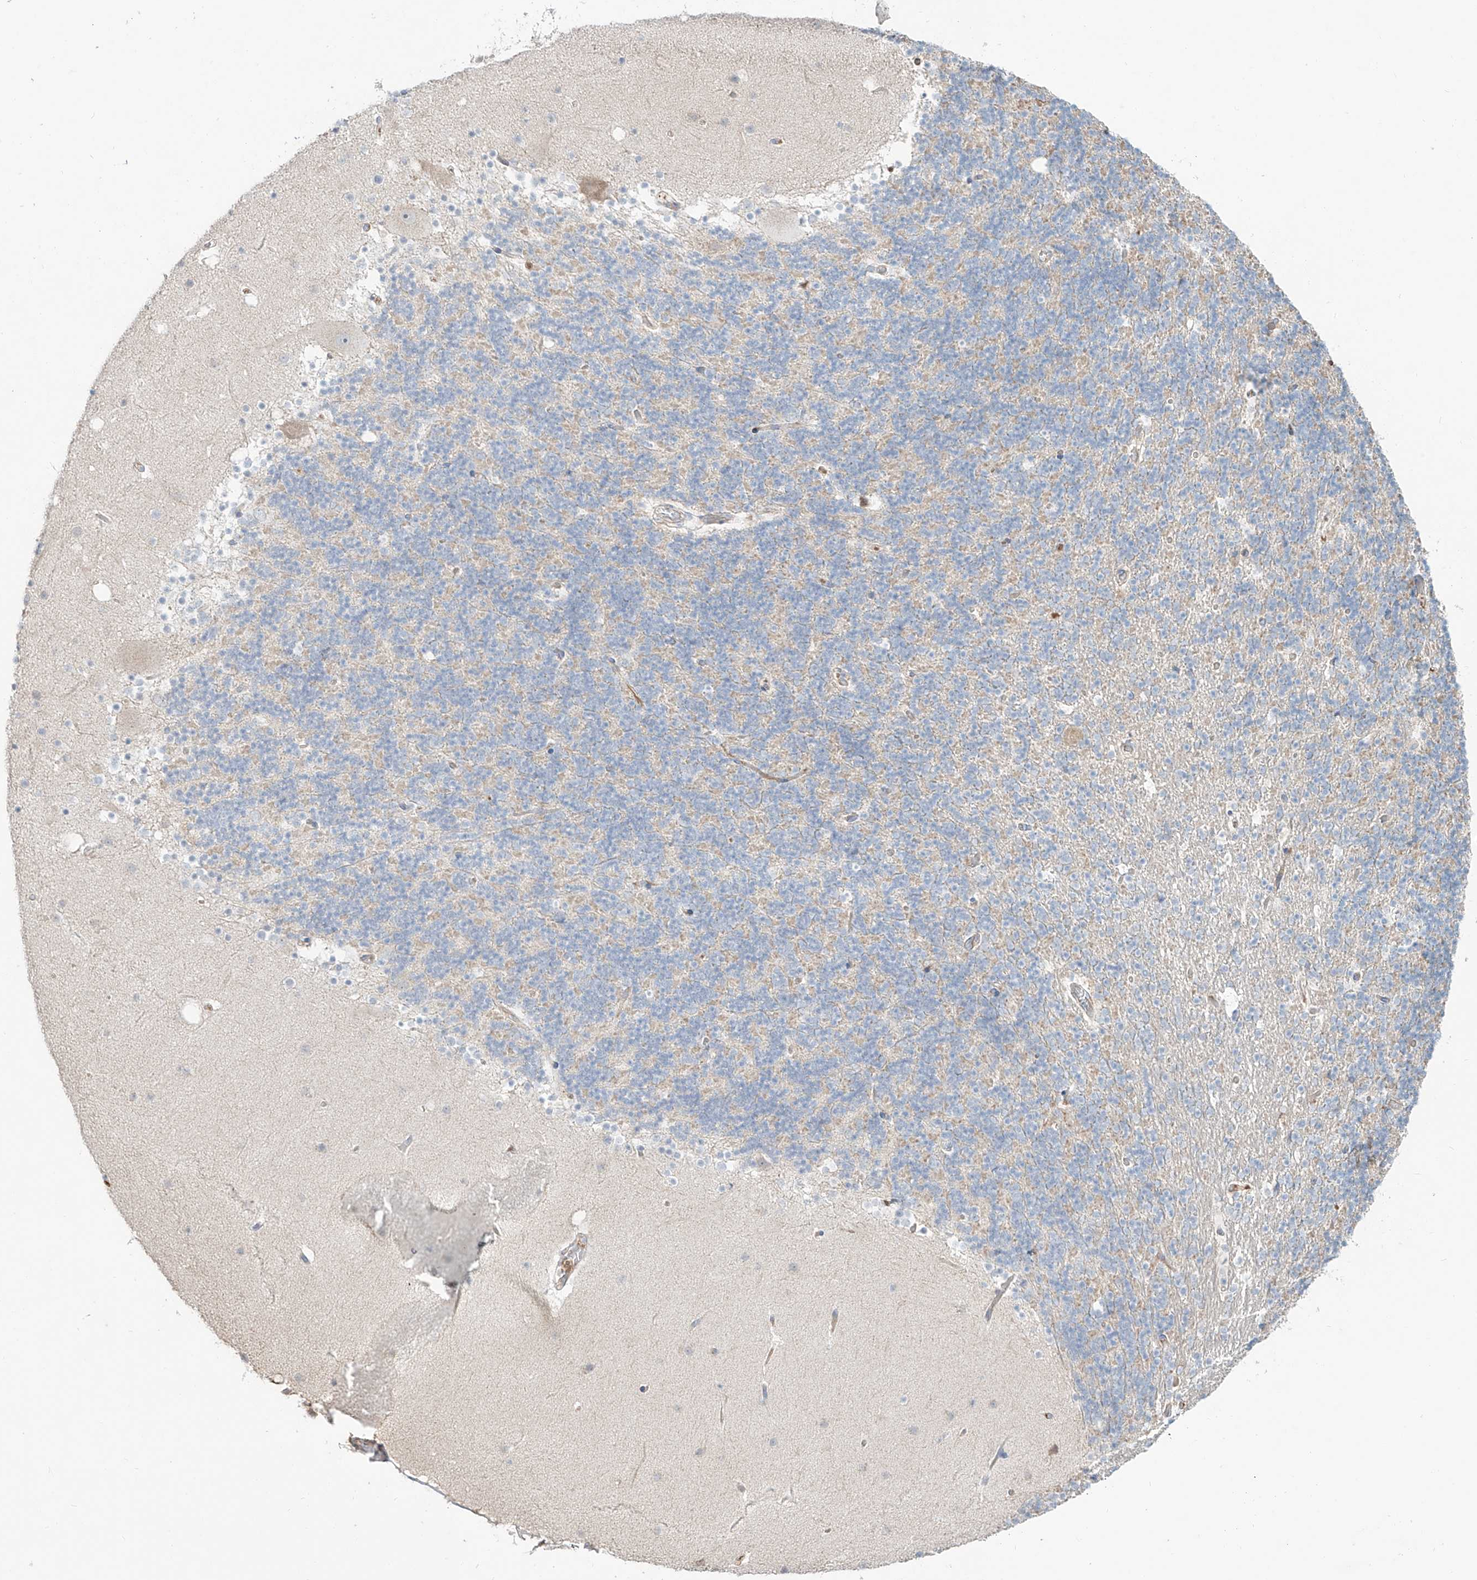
{"staining": {"intensity": "weak", "quantity": "<25%", "location": "cytoplasmic/membranous"}, "tissue": "cerebellum", "cell_type": "Cells in granular layer", "image_type": "normal", "snomed": [{"axis": "morphology", "description": "Normal tissue, NOS"}, {"axis": "topography", "description": "Cerebellum"}], "caption": "Immunohistochemistry (IHC) of unremarkable cerebellum reveals no staining in cells in granular layer. (Brightfield microscopy of DAB (3,3'-diaminobenzidine) immunohistochemistry at high magnification).", "gene": "ERO1A", "patient": {"sex": "male", "age": 57}}